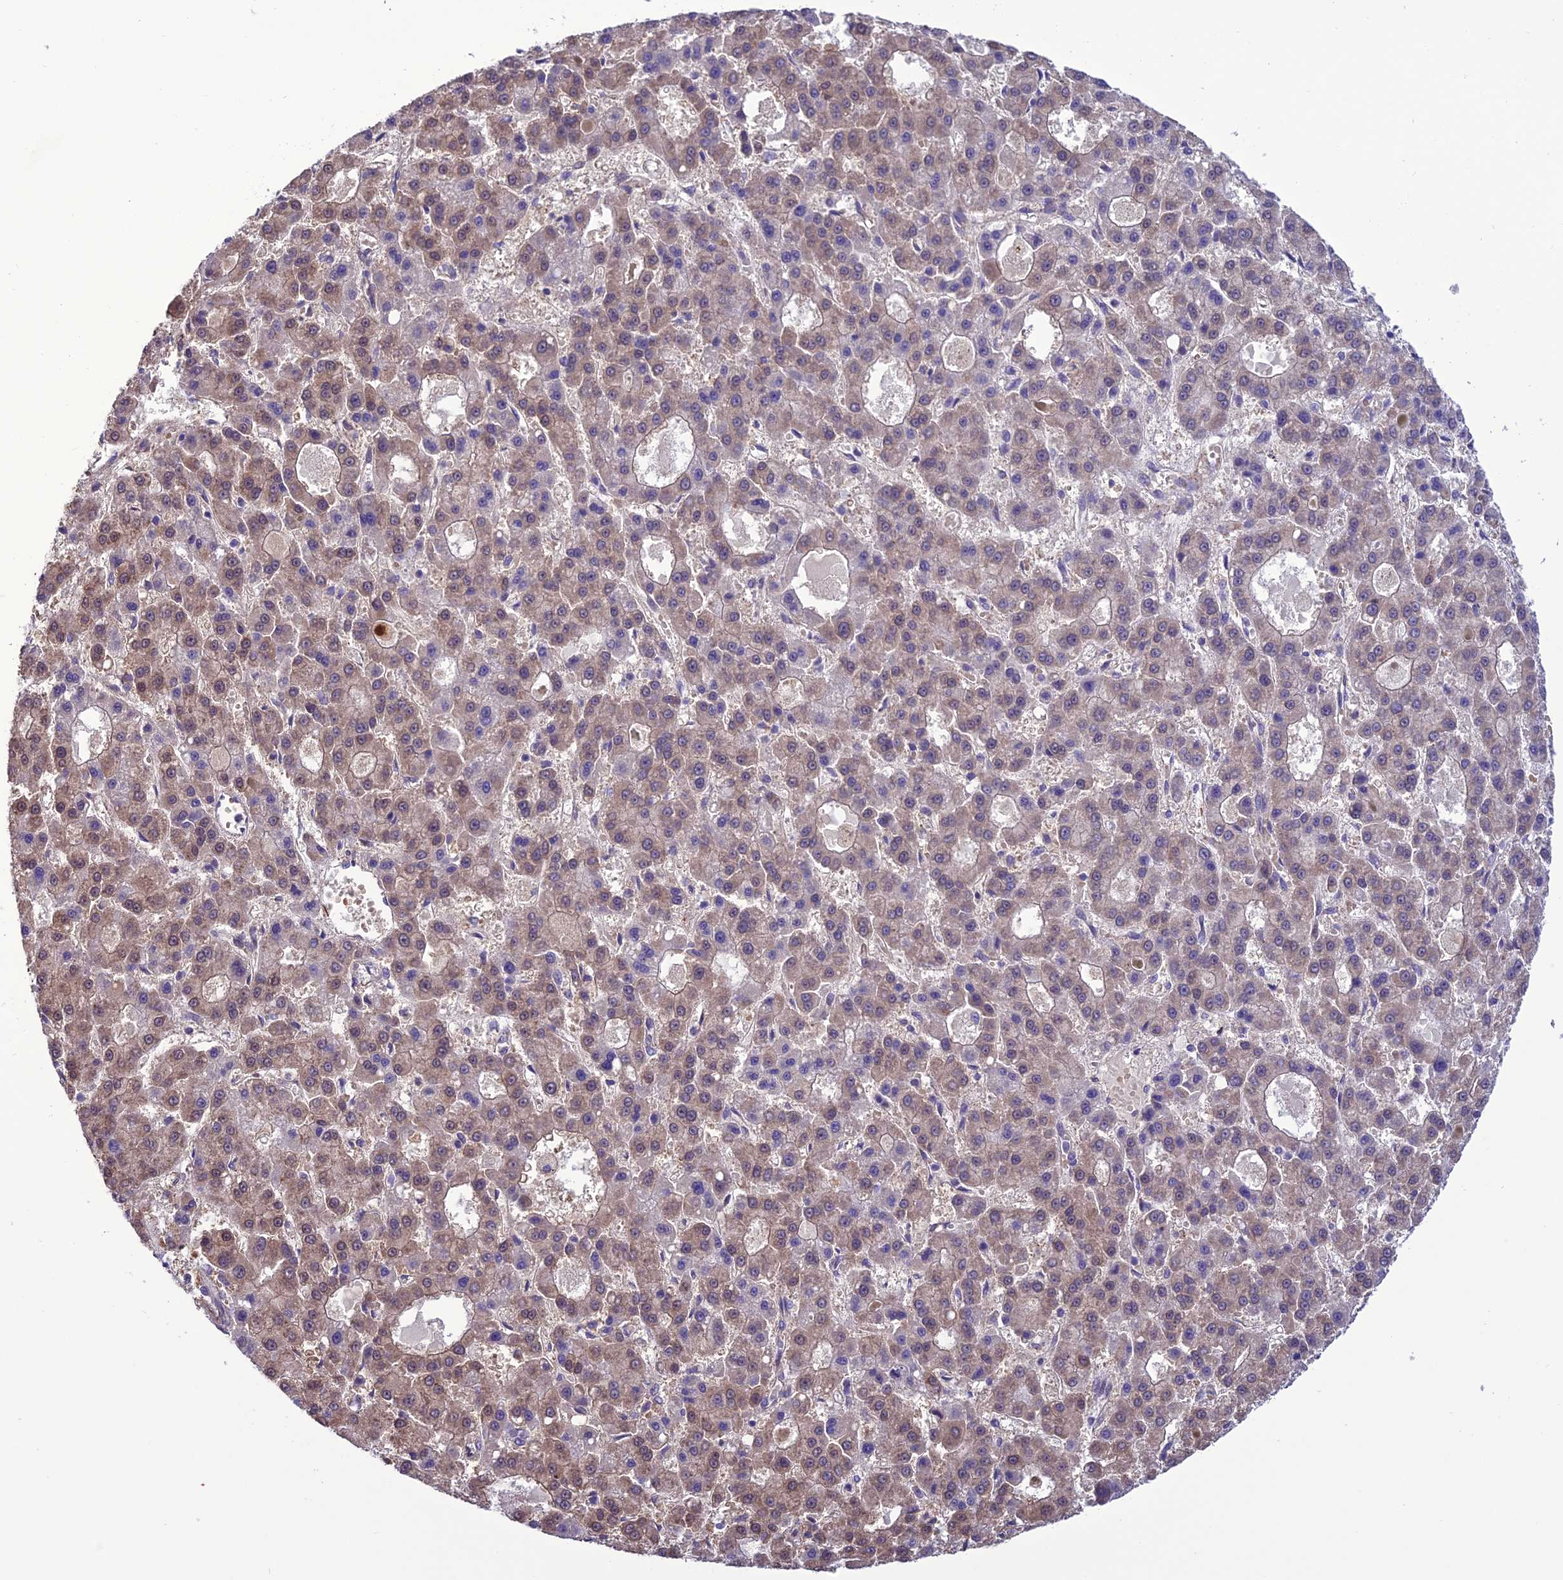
{"staining": {"intensity": "weak", "quantity": "25%-75%", "location": "cytoplasmic/membranous"}, "tissue": "liver cancer", "cell_type": "Tumor cells", "image_type": "cancer", "snomed": [{"axis": "morphology", "description": "Carcinoma, Hepatocellular, NOS"}, {"axis": "topography", "description": "Liver"}], "caption": "Immunohistochemical staining of human liver cancer exhibits low levels of weak cytoplasmic/membranous protein expression in approximately 25%-75% of tumor cells.", "gene": "BORCS6", "patient": {"sex": "male", "age": 70}}